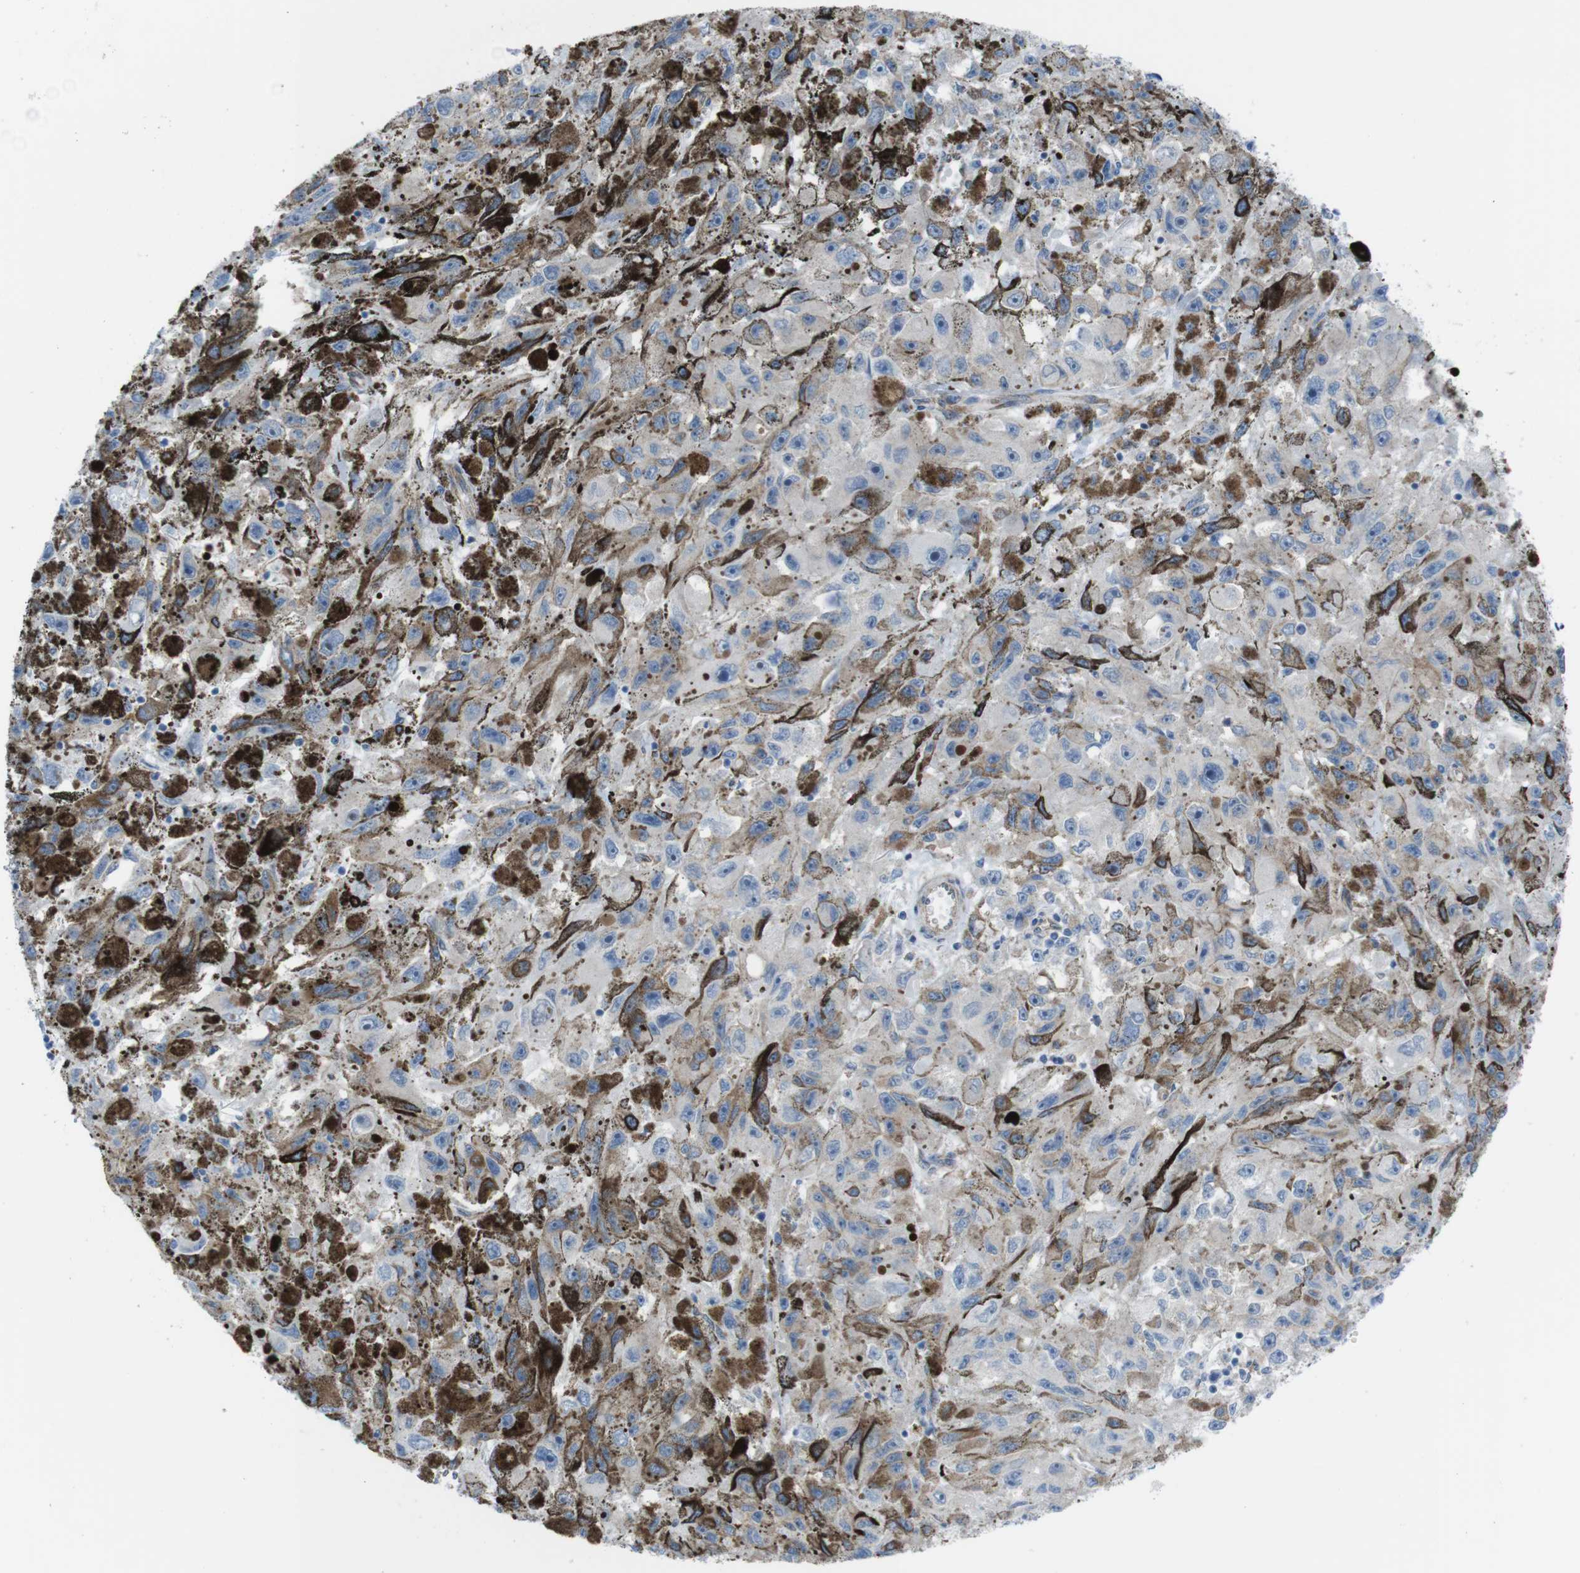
{"staining": {"intensity": "negative", "quantity": "none", "location": "none"}, "tissue": "melanoma", "cell_type": "Tumor cells", "image_type": "cancer", "snomed": [{"axis": "morphology", "description": "Malignant melanoma, NOS"}, {"axis": "topography", "description": "Skin"}], "caption": "Histopathology image shows no protein staining in tumor cells of malignant melanoma tissue.", "gene": "DIAPH2", "patient": {"sex": "female", "age": 104}}